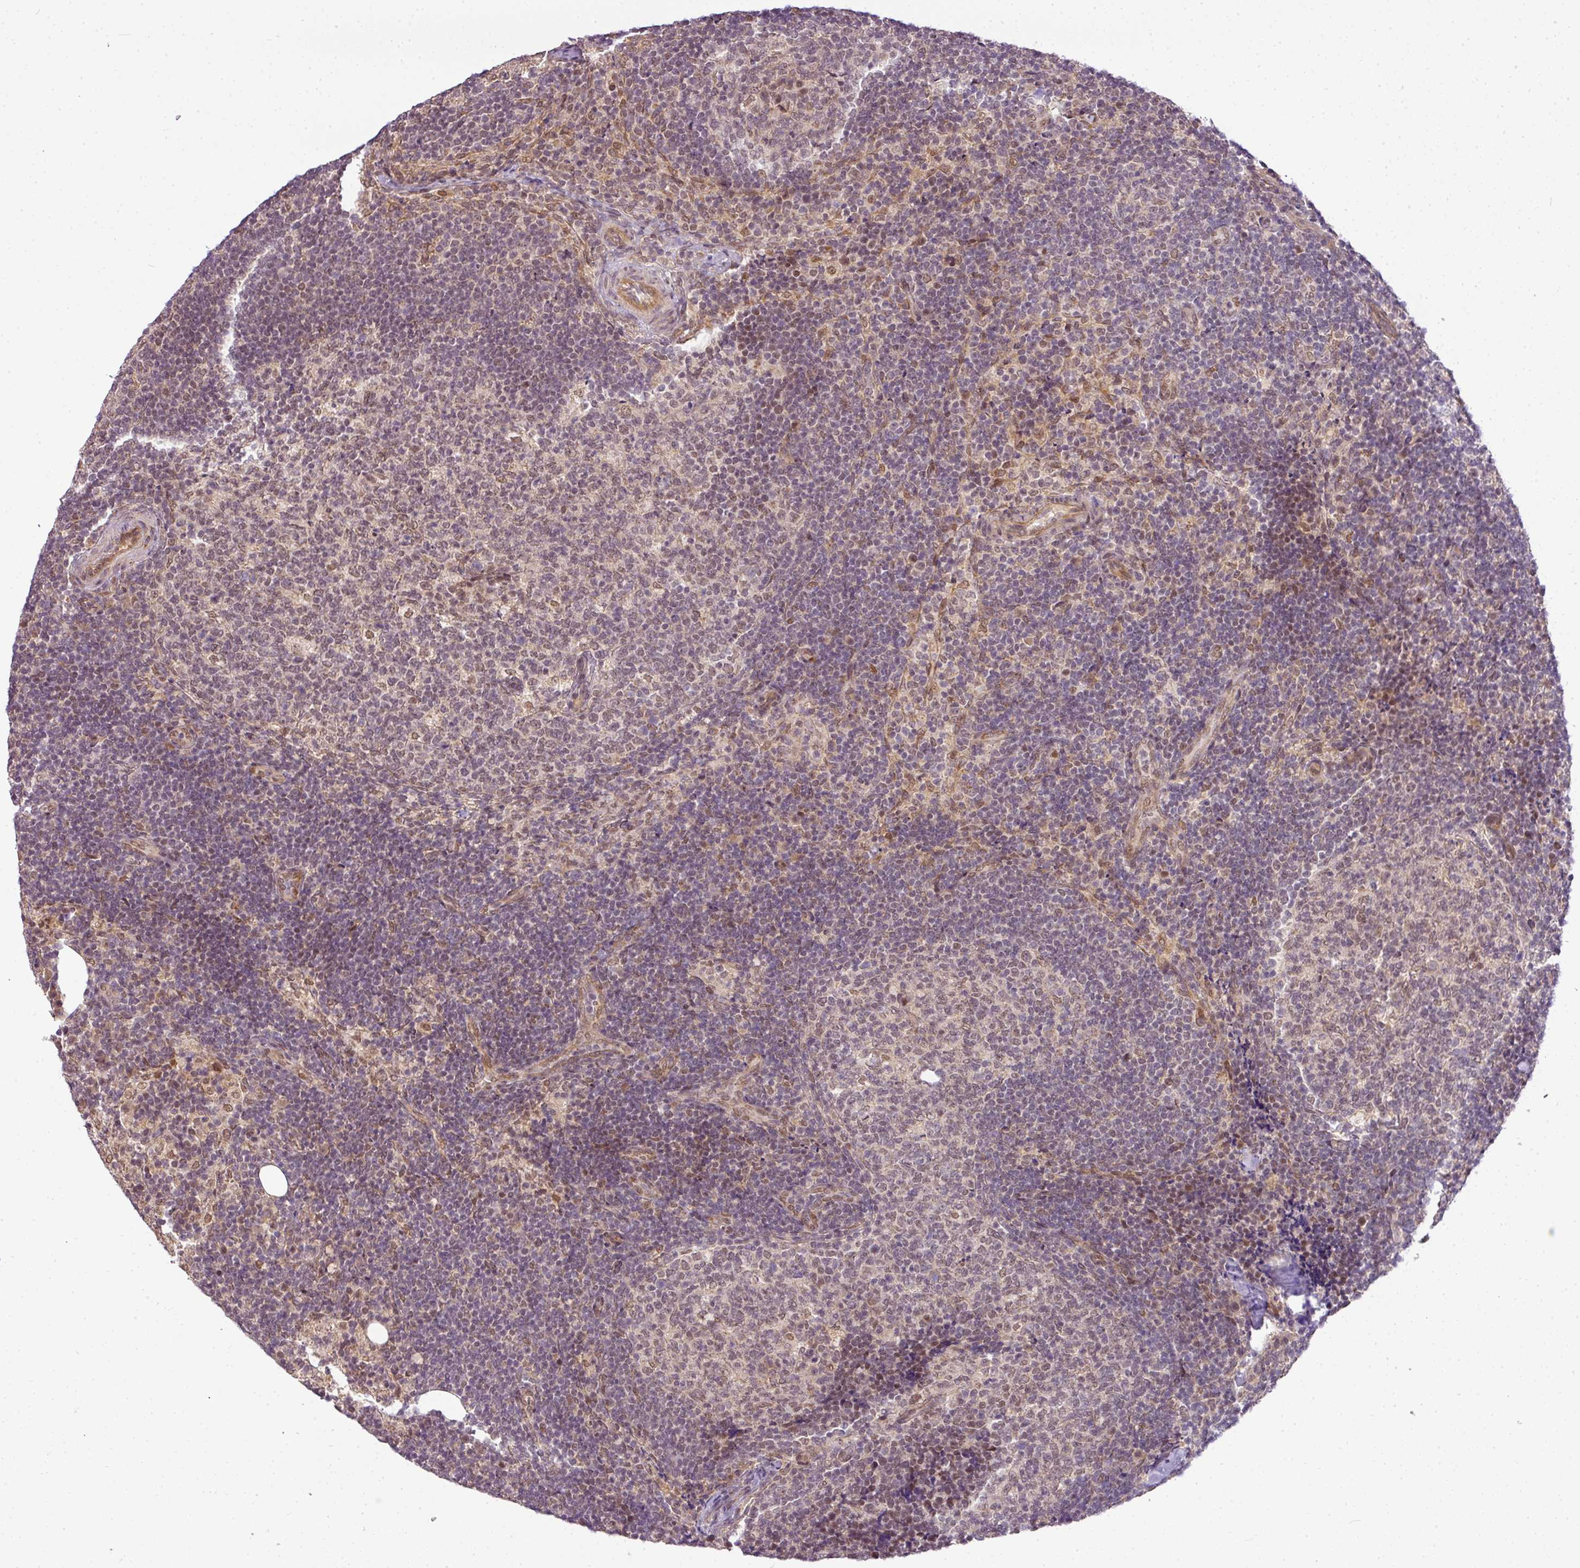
{"staining": {"intensity": "moderate", "quantity": "25%-75%", "location": "nuclear"}, "tissue": "lymph node", "cell_type": "Germinal center cells", "image_type": "normal", "snomed": [{"axis": "morphology", "description": "Normal tissue, NOS"}, {"axis": "topography", "description": "Lymph node"}], "caption": "IHC of normal lymph node exhibits medium levels of moderate nuclear staining in approximately 25%-75% of germinal center cells. (DAB (3,3'-diaminobenzidine) IHC, brown staining for protein, blue staining for nuclei).", "gene": "C1orf226", "patient": {"sex": "female", "age": 31}}